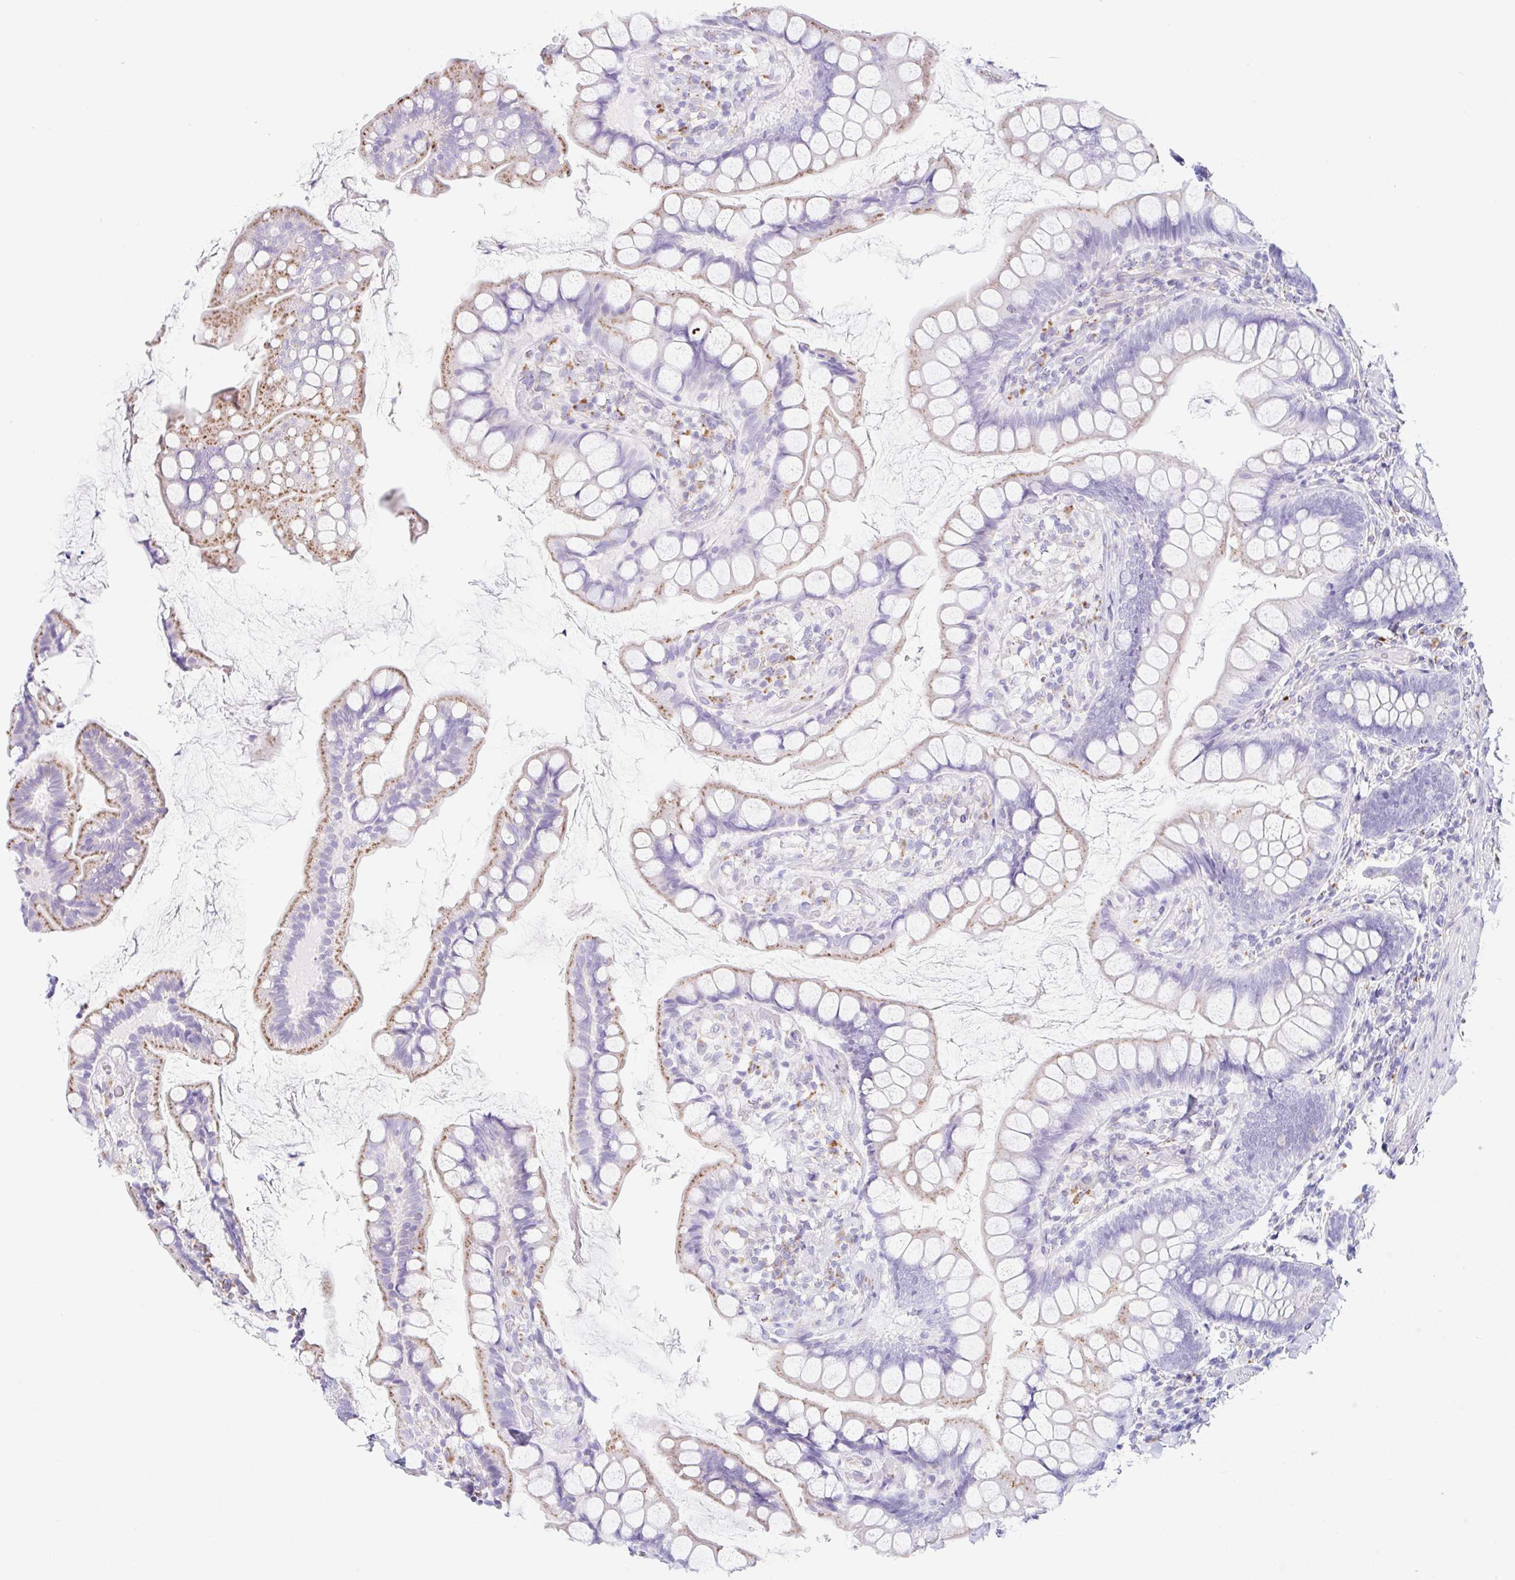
{"staining": {"intensity": "moderate", "quantity": "<25%", "location": "cytoplasmic/membranous"}, "tissue": "small intestine", "cell_type": "Glandular cells", "image_type": "normal", "snomed": [{"axis": "morphology", "description": "Normal tissue, NOS"}, {"axis": "topography", "description": "Small intestine"}], "caption": "Protein staining of unremarkable small intestine reveals moderate cytoplasmic/membranous staining in about <25% of glandular cells.", "gene": "DKK4", "patient": {"sex": "male", "age": 70}}